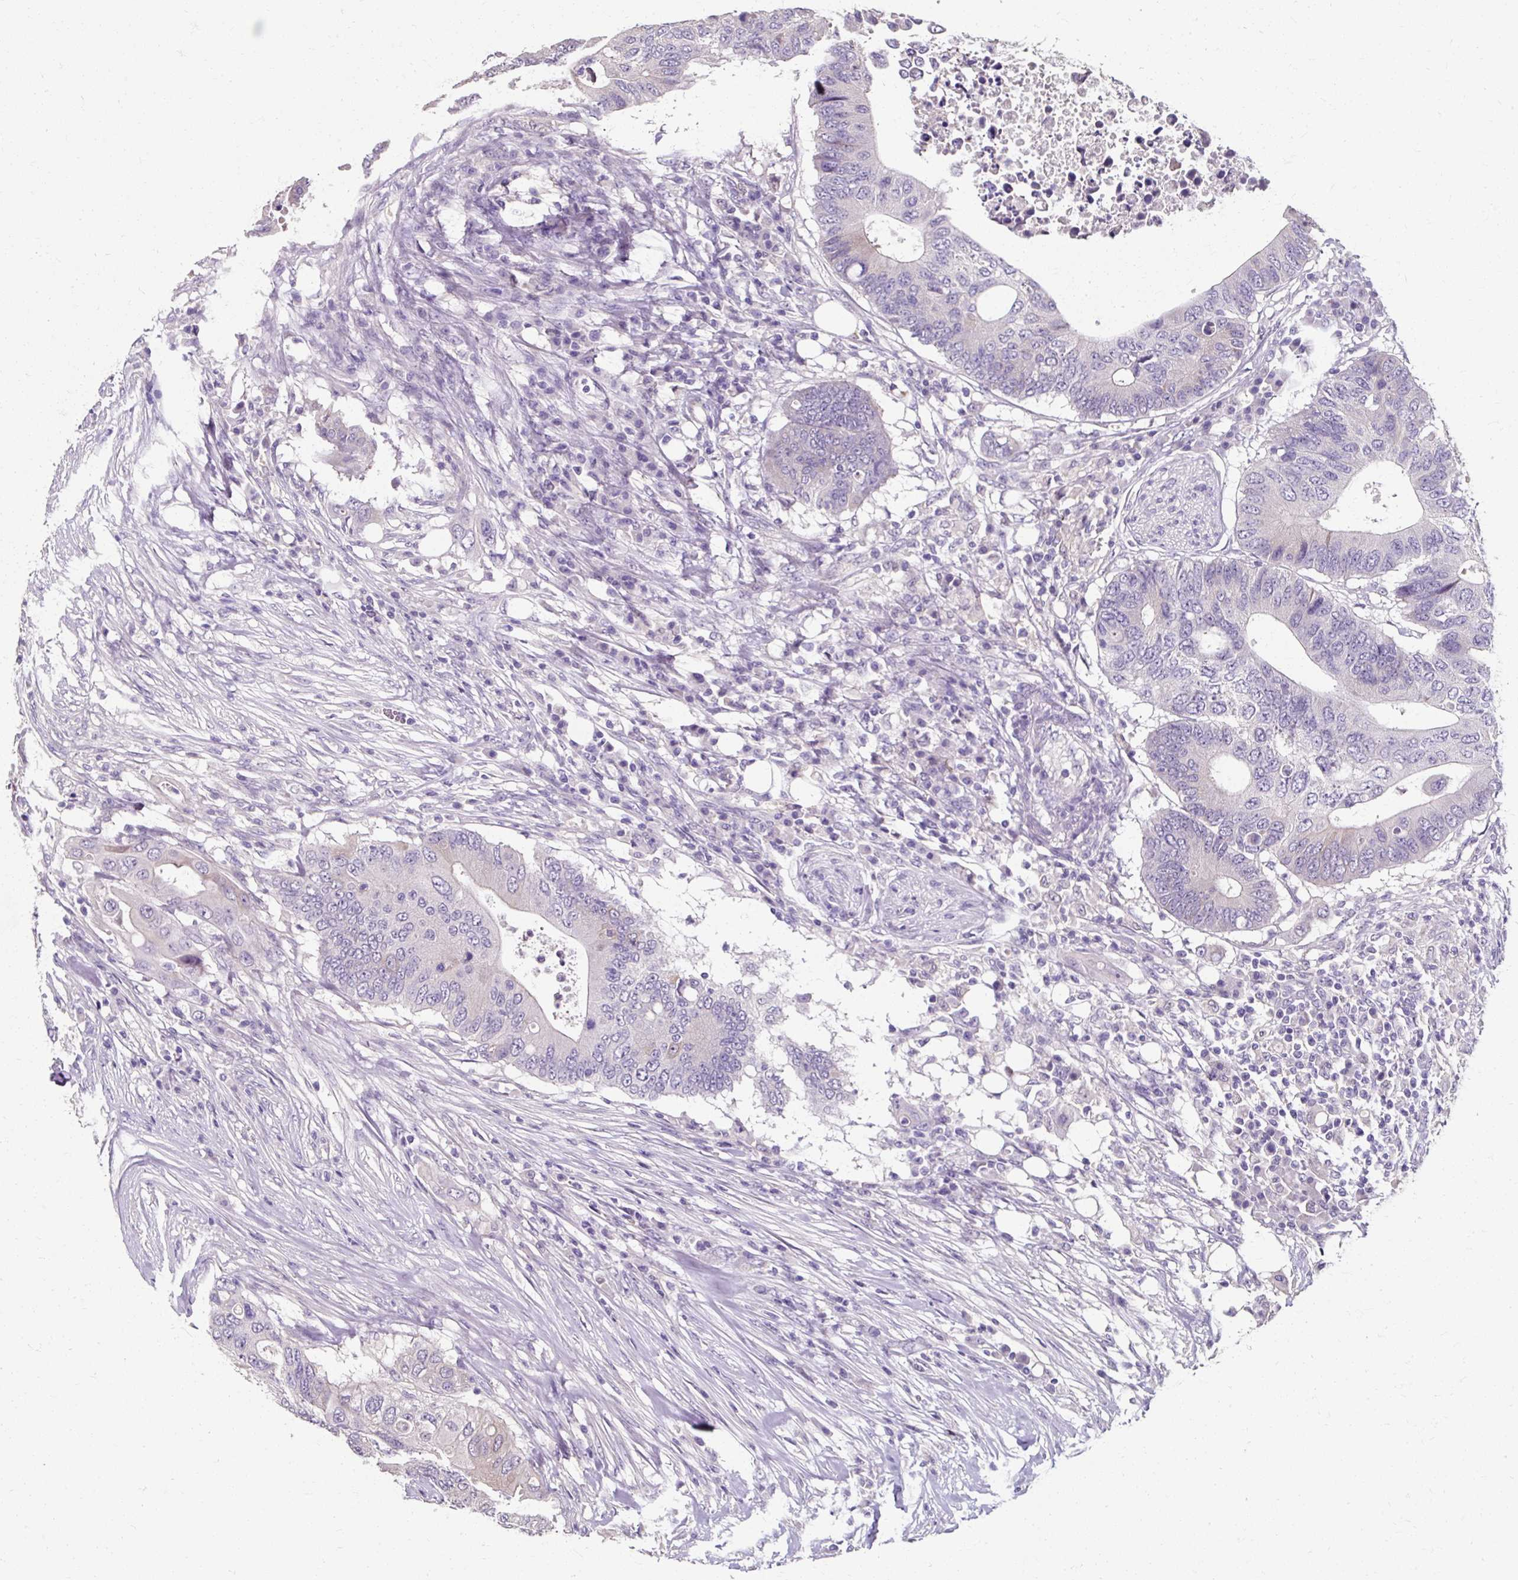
{"staining": {"intensity": "negative", "quantity": "none", "location": "none"}, "tissue": "colorectal cancer", "cell_type": "Tumor cells", "image_type": "cancer", "snomed": [{"axis": "morphology", "description": "Adenocarcinoma, NOS"}, {"axis": "topography", "description": "Colon"}], "caption": "Protein analysis of adenocarcinoma (colorectal) reveals no significant expression in tumor cells.", "gene": "KLHL24", "patient": {"sex": "male", "age": 71}}